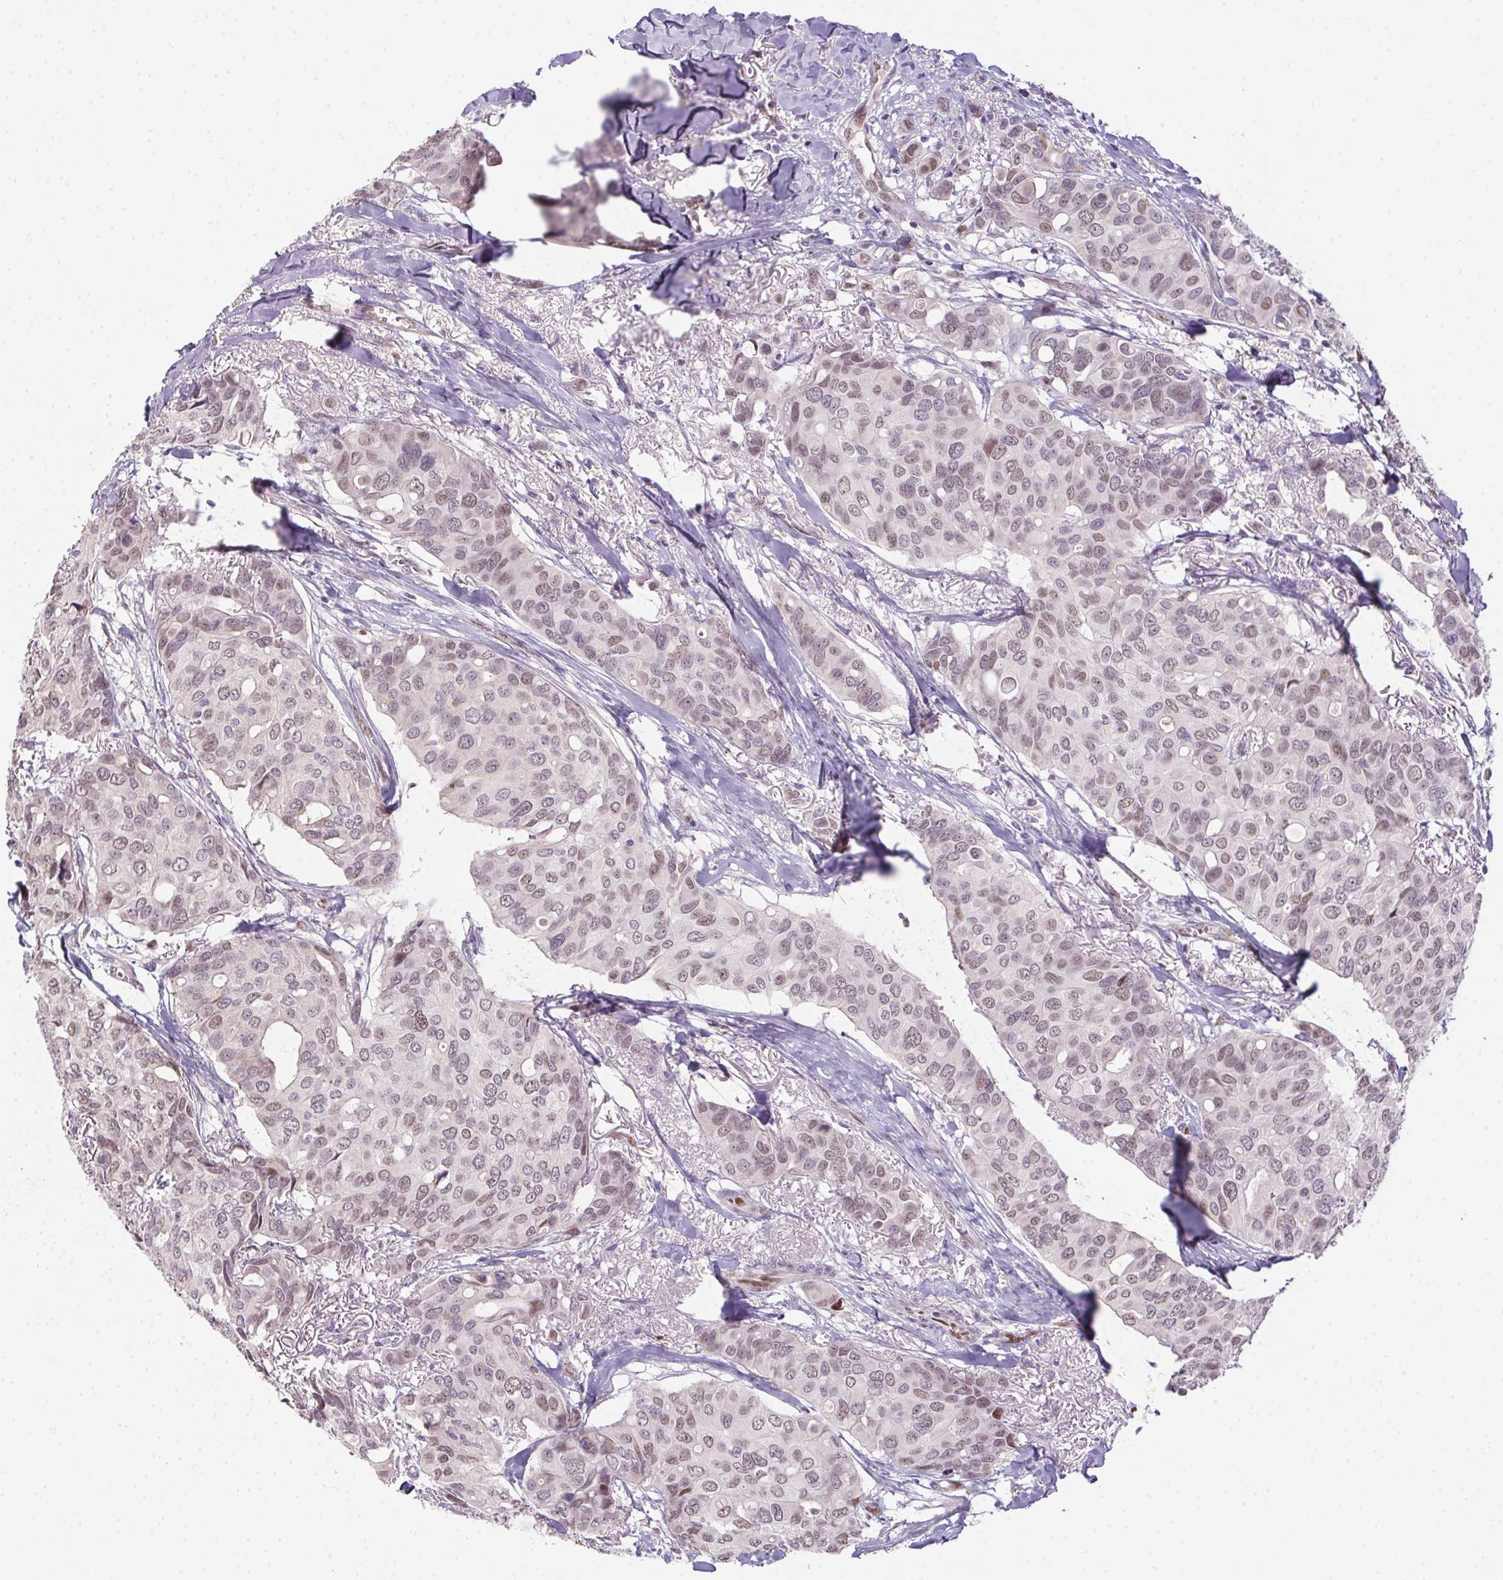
{"staining": {"intensity": "weak", "quantity": ">75%", "location": "nuclear"}, "tissue": "breast cancer", "cell_type": "Tumor cells", "image_type": "cancer", "snomed": [{"axis": "morphology", "description": "Duct carcinoma"}, {"axis": "topography", "description": "Breast"}], "caption": "An IHC photomicrograph of tumor tissue is shown. Protein staining in brown labels weak nuclear positivity in breast cancer within tumor cells. Nuclei are stained in blue.", "gene": "SP9", "patient": {"sex": "female", "age": 54}}